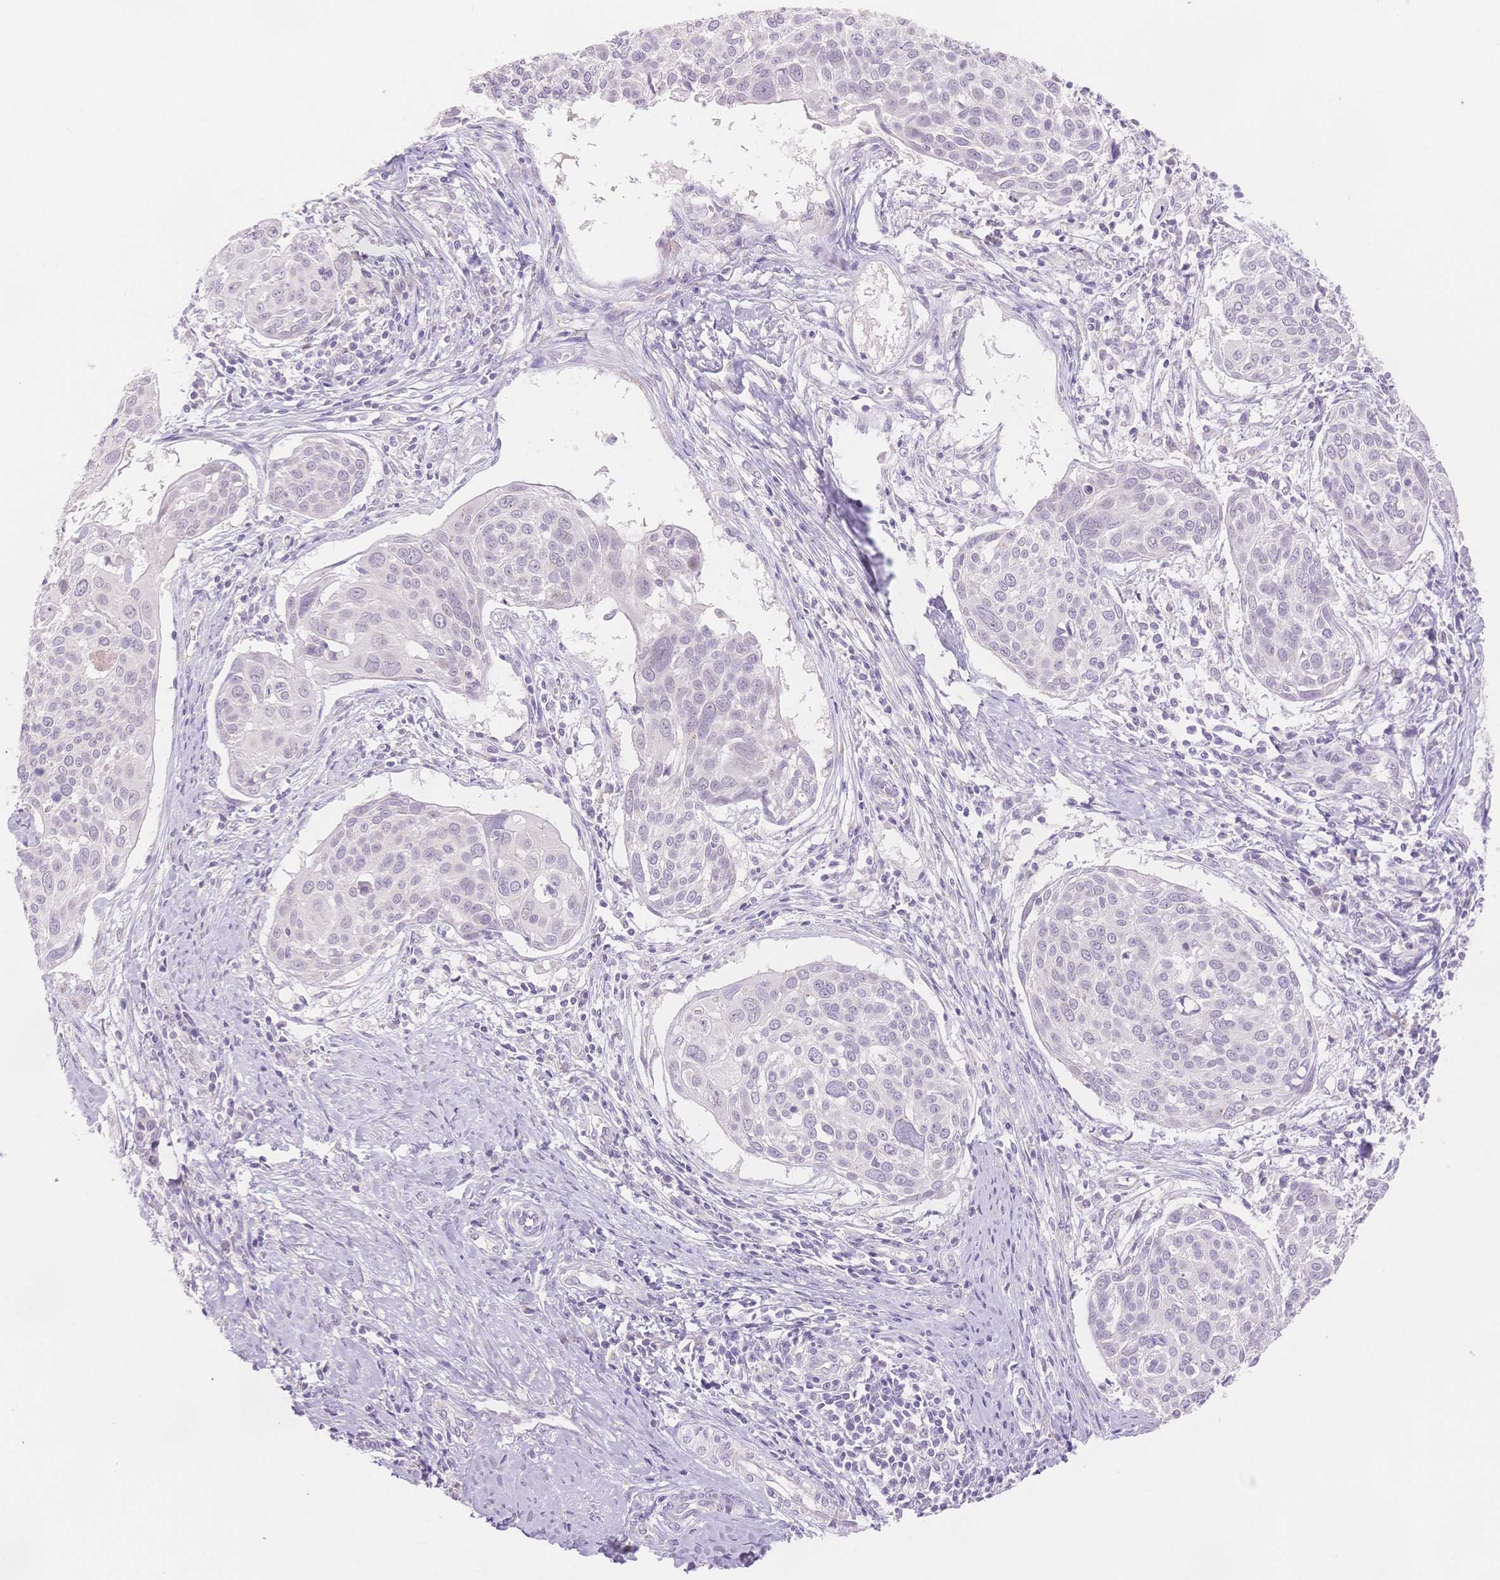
{"staining": {"intensity": "negative", "quantity": "none", "location": "none"}, "tissue": "cervical cancer", "cell_type": "Tumor cells", "image_type": "cancer", "snomed": [{"axis": "morphology", "description": "Squamous cell carcinoma, NOS"}, {"axis": "topography", "description": "Cervix"}], "caption": "Tumor cells show no significant positivity in cervical cancer (squamous cell carcinoma). (Stains: DAB (3,3'-diaminobenzidine) IHC with hematoxylin counter stain, Microscopy: brightfield microscopy at high magnification).", "gene": "MYOM1", "patient": {"sex": "female", "age": 39}}